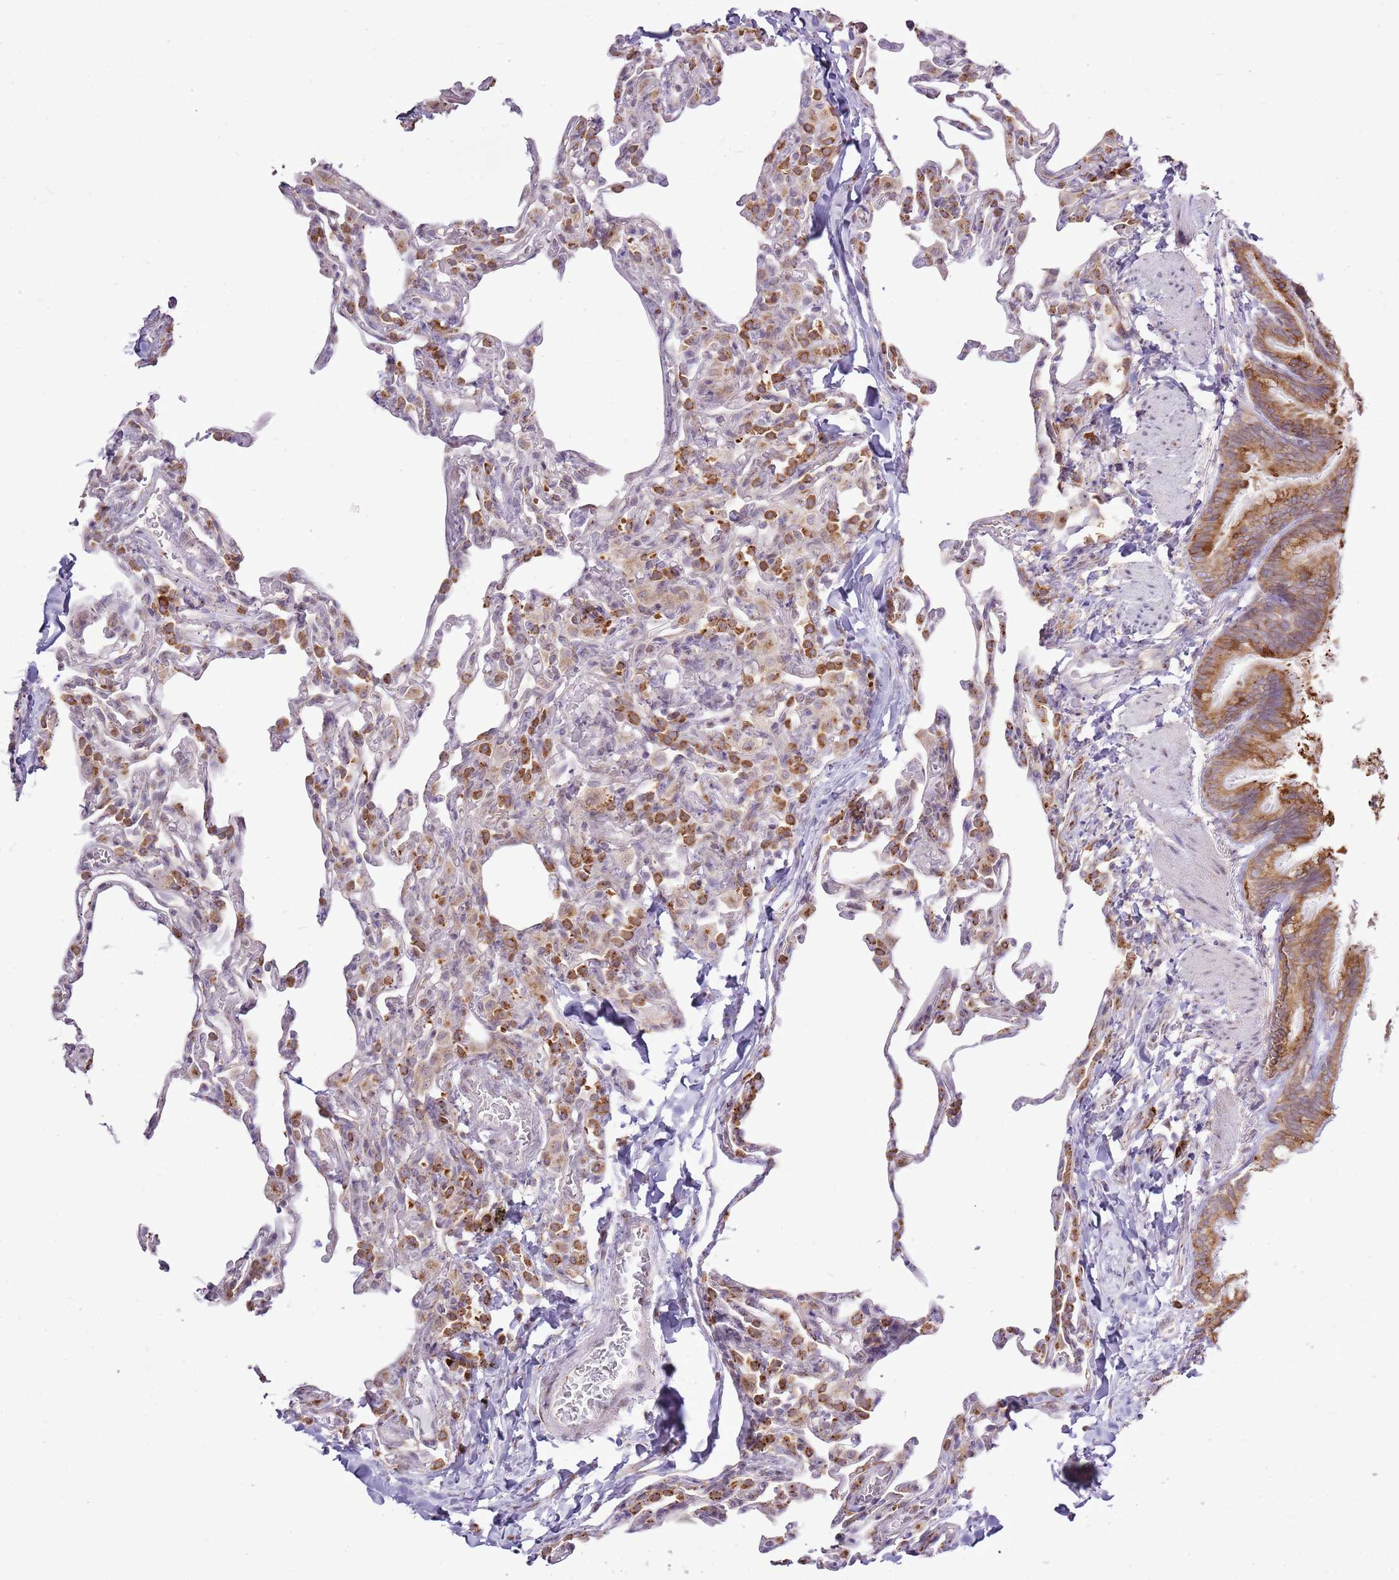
{"staining": {"intensity": "moderate", "quantity": "25%-75%", "location": "cytoplasmic/membranous"}, "tissue": "lung", "cell_type": "Alveolar cells", "image_type": "normal", "snomed": [{"axis": "morphology", "description": "Normal tissue, NOS"}, {"axis": "topography", "description": "Lung"}], "caption": "An image of human lung stained for a protein shows moderate cytoplasmic/membranous brown staining in alveolar cells.", "gene": "TMED10", "patient": {"sex": "male", "age": 20}}